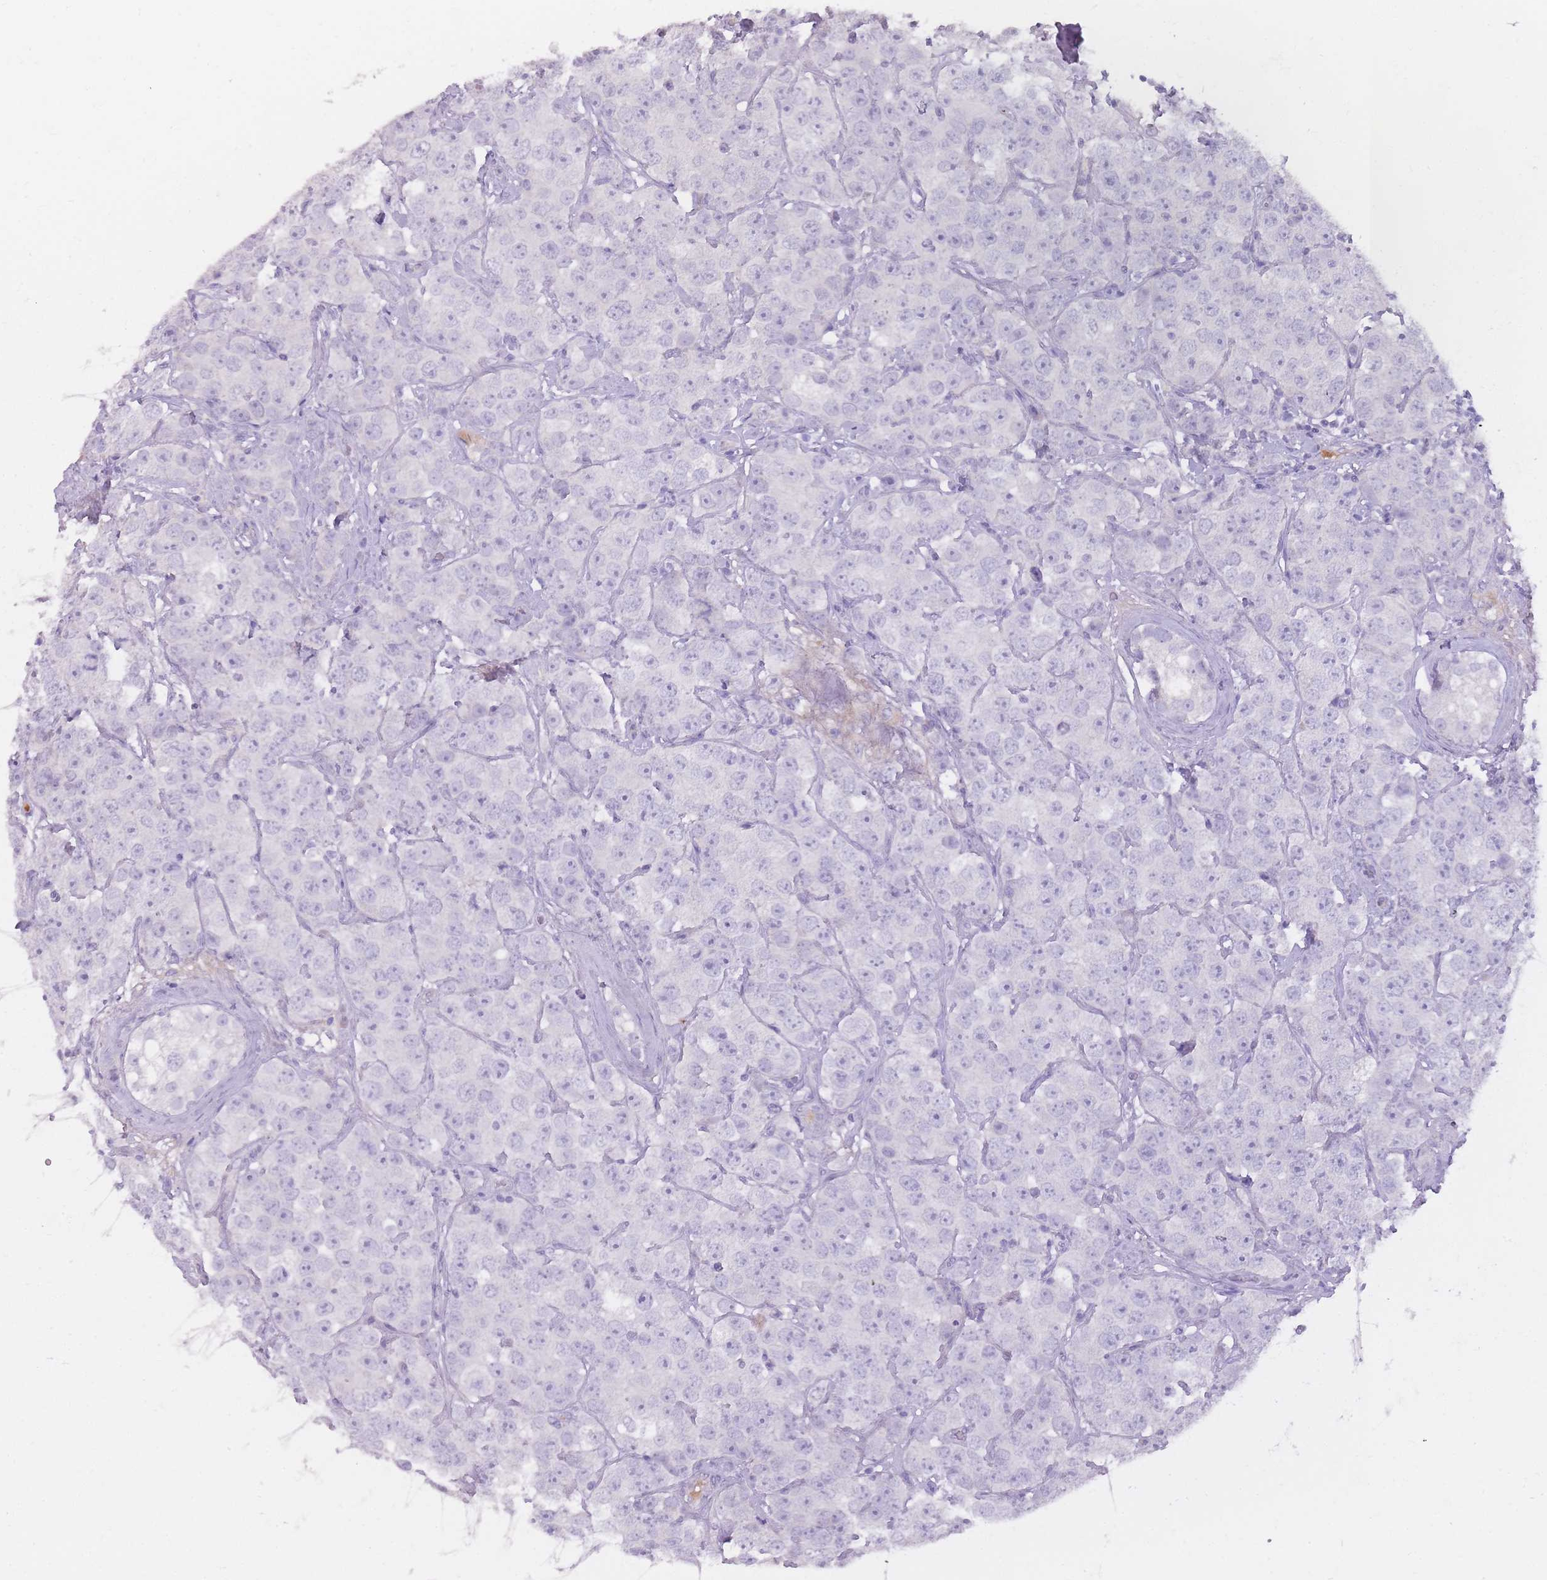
{"staining": {"intensity": "negative", "quantity": "none", "location": "none"}, "tissue": "testis cancer", "cell_type": "Tumor cells", "image_type": "cancer", "snomed": [{"axis": "morphology", "description": "Seminoma, NOS"}, {"axis": "topography", "description": "Testis"}], "caption": "The histopathology image reveals no significant expression in tumor cells of seminoma (testis).", "gene": "PRG4", "patient": {"sex": "male", "age": 28}}